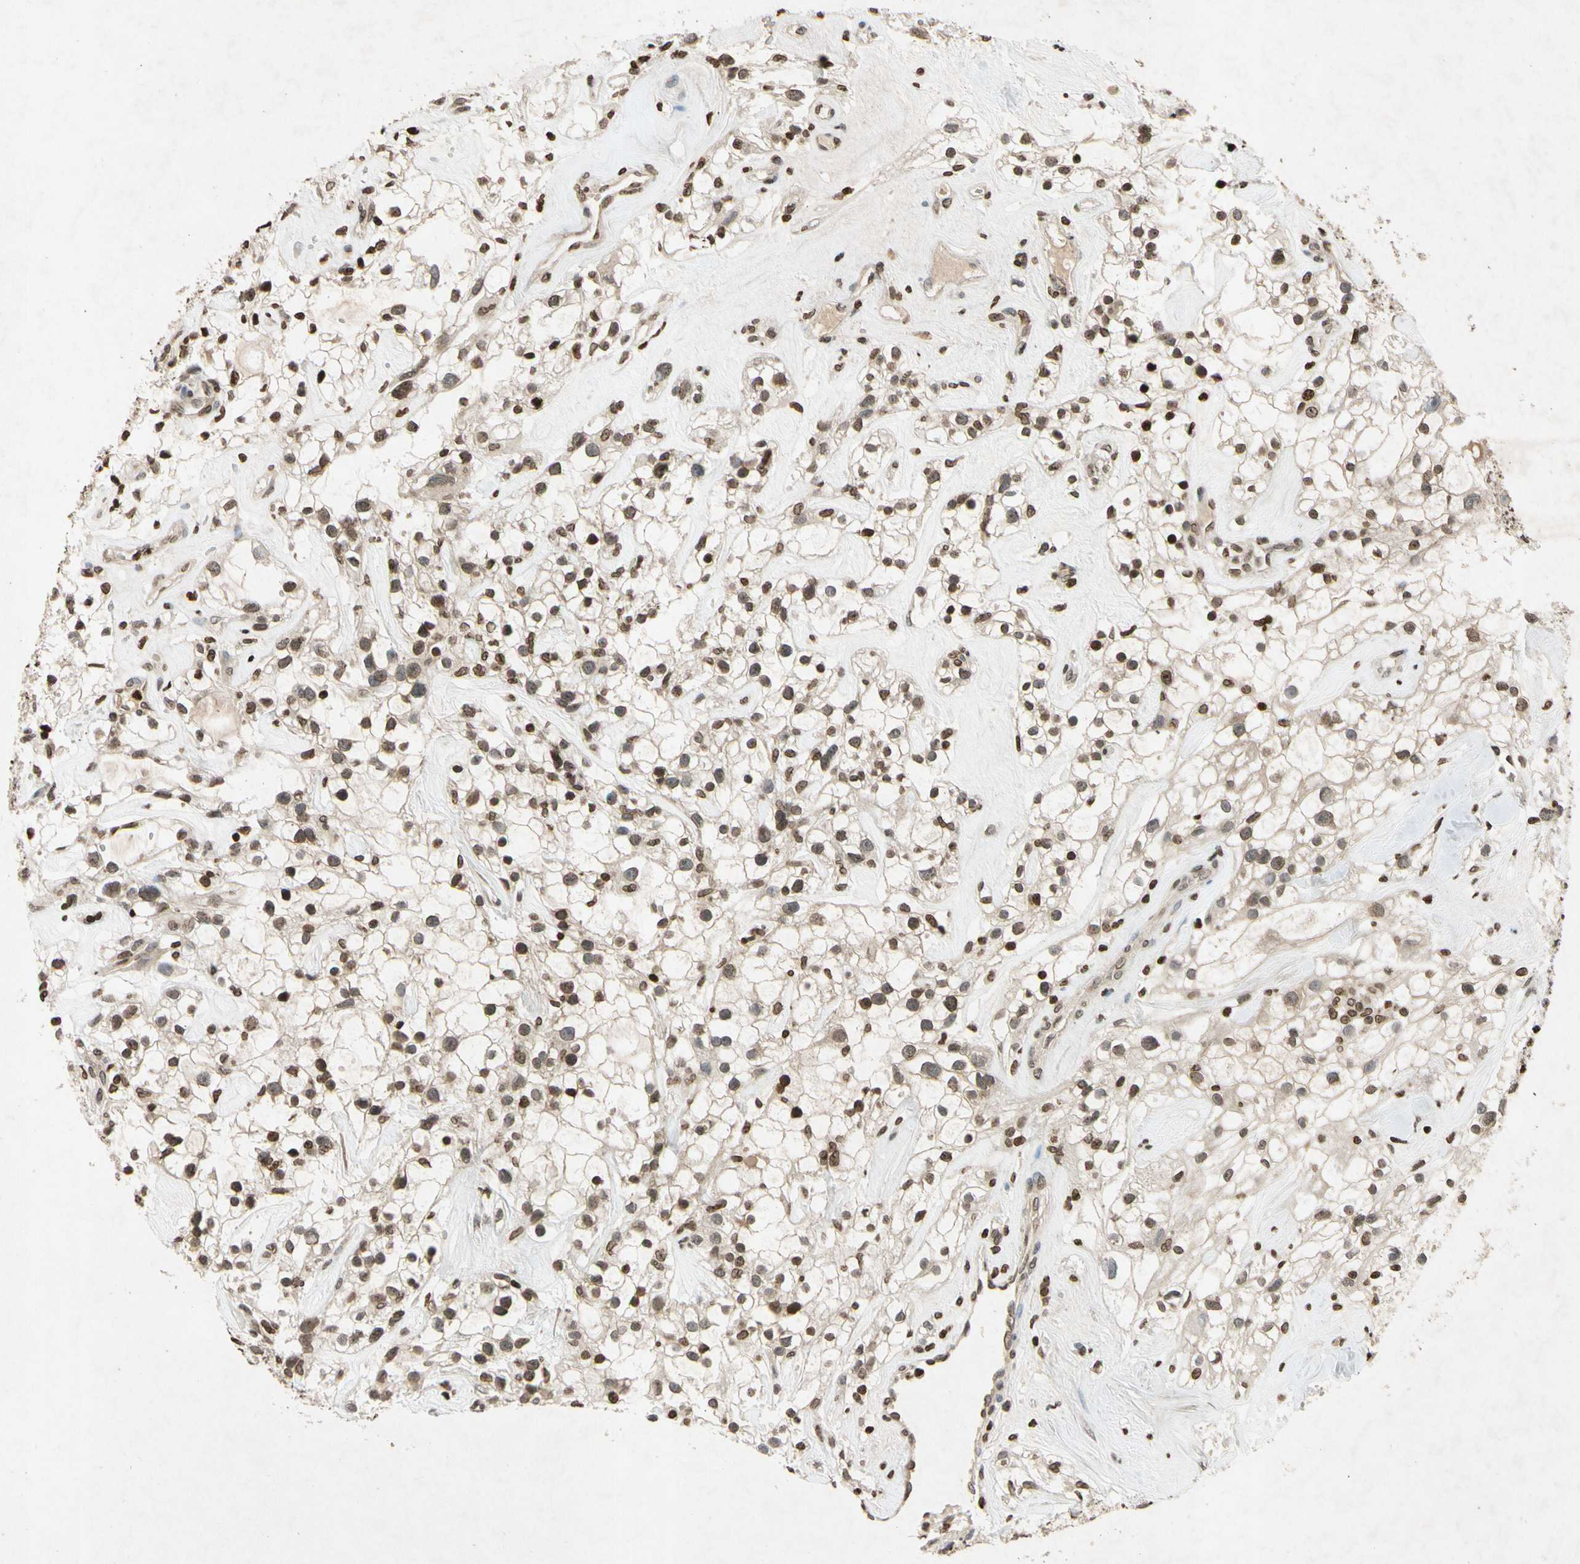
{"staining": {"intensity": "strong", "quantity": ">75%", "location": "nuclear"}, "tissue": "renal cancer", "cell_type": "Tumor cells", "image_type": "cancer", "snomed": [{"axis": "morphology", "description": "Adenocarcinoma, NOS"}, {"axis": "topography", "description": "Kidney"}], "caption": "Tumor cells exhibit high levels of strong nuclear positivity in approximately >75% of cells in human renal cancer.", "gene": "HOXB3", "patient": {"sex": "female", "age": 60}}